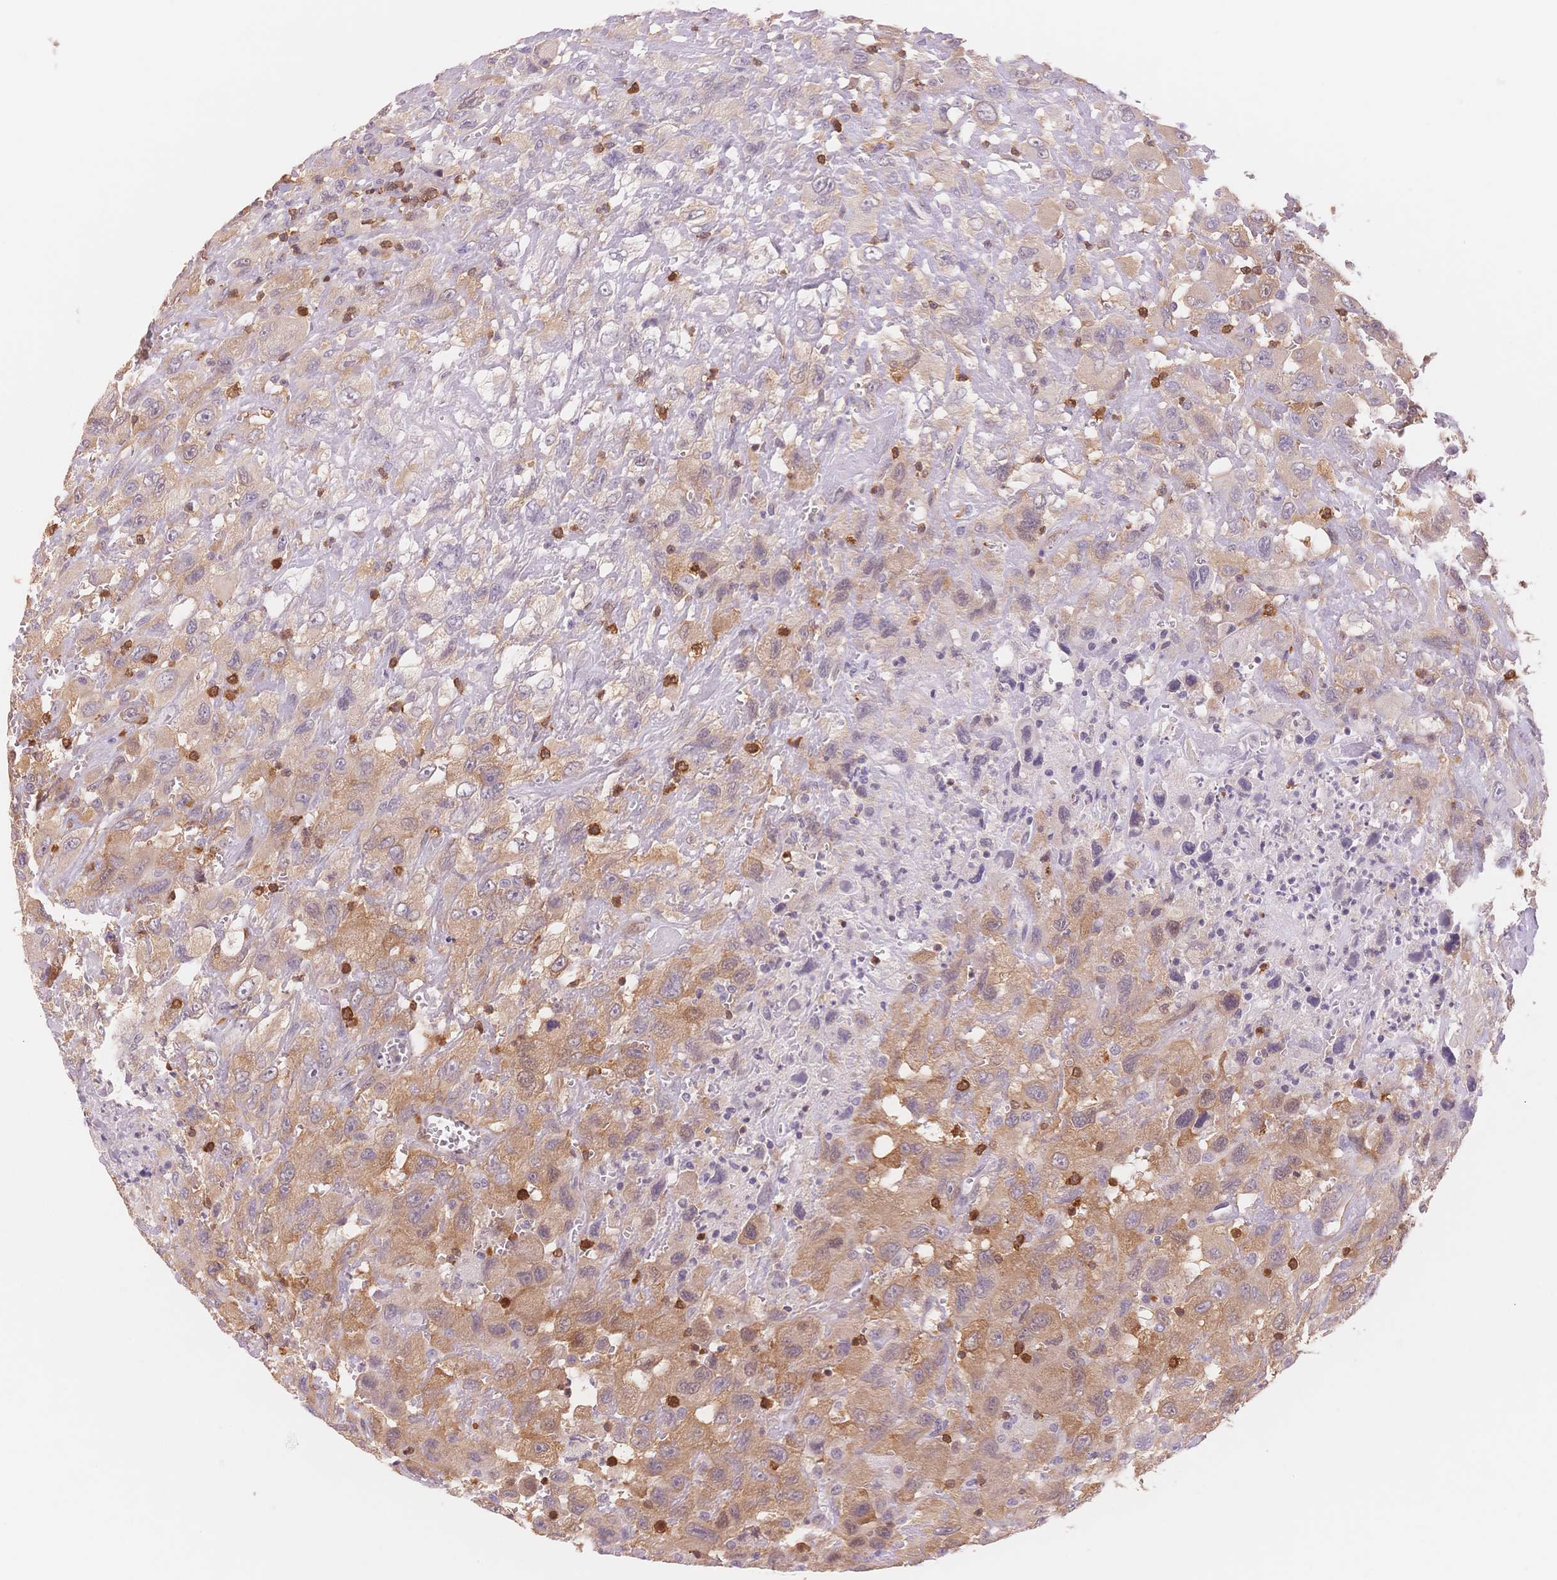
{"staining": {"intensity": "weak", "quantity": "25%-75%", "location": "cytoplasmic/membranous"}, "tissue": "head and neck cancer", "cell_type": "Tumor cells", "image_type": "cancer", "snomed": [{"axis": "morphology", "description": "Squamous cell carcinoma, NOS"}, {"axis": "morphology", "description": "Squamous cell carcinoma, metastatic, NOS"}, {"axis": "topography", "description": "Oral tissue"}, {"axis": "topography", "description": "Head-Neck"}], "caption": "Brown immunohistochemical staining in human head and neck cancer displays weak cytoplasmic/membranous expression in about 25%-75% of tumor cells. The staining was performed using DAB, with brown indicating positive protein expression. Nuclei are stained blue with hematoxylin.", "gene": "STK39", "patient": {"sex": "female", "age": 85}}